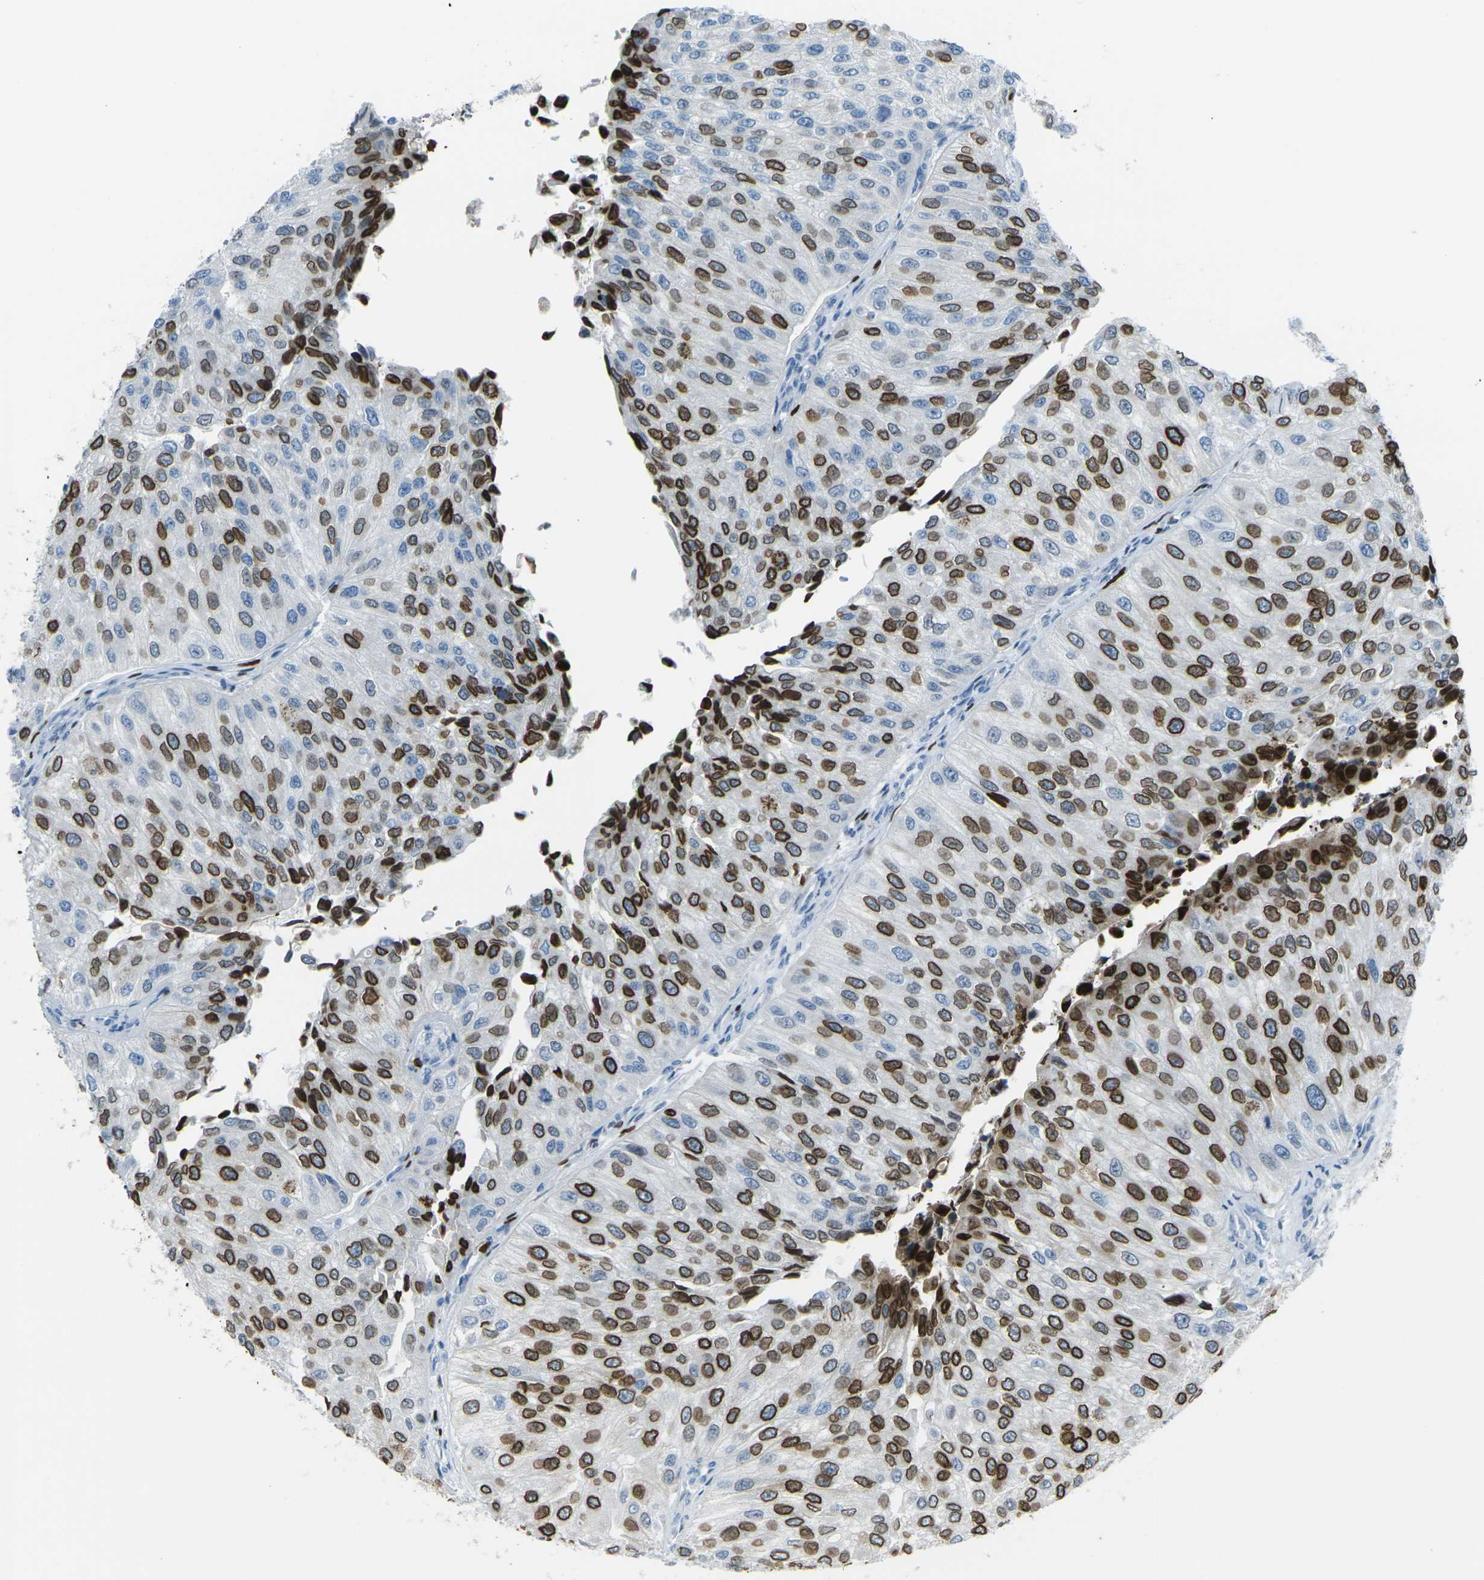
{"staining": {"intensity": "strong", "quantity": "25%-75%", "location": "cytoplasmic/membranous,nuclear"}, "tissue": "urothelial cancer", "cell_type": "Tumor cells", "image_type": "cancer", "snomed": [{"axis": "morphology", "description": "Urothelial carcinoma, High grade"}, {"axis": "topography", "description": "Kidney"}, {"axis": "topography", "description": "Urinary bladder"}], "caption": "Protein staining of urothelial carcinoma (high-grade) tissue reveals strong cytoplasmic/membranous and nuclear expression in about 25%-75% of tumor cells.", "gene": "ANKRD46", "patient": {"sex": "male", "age": 77}}